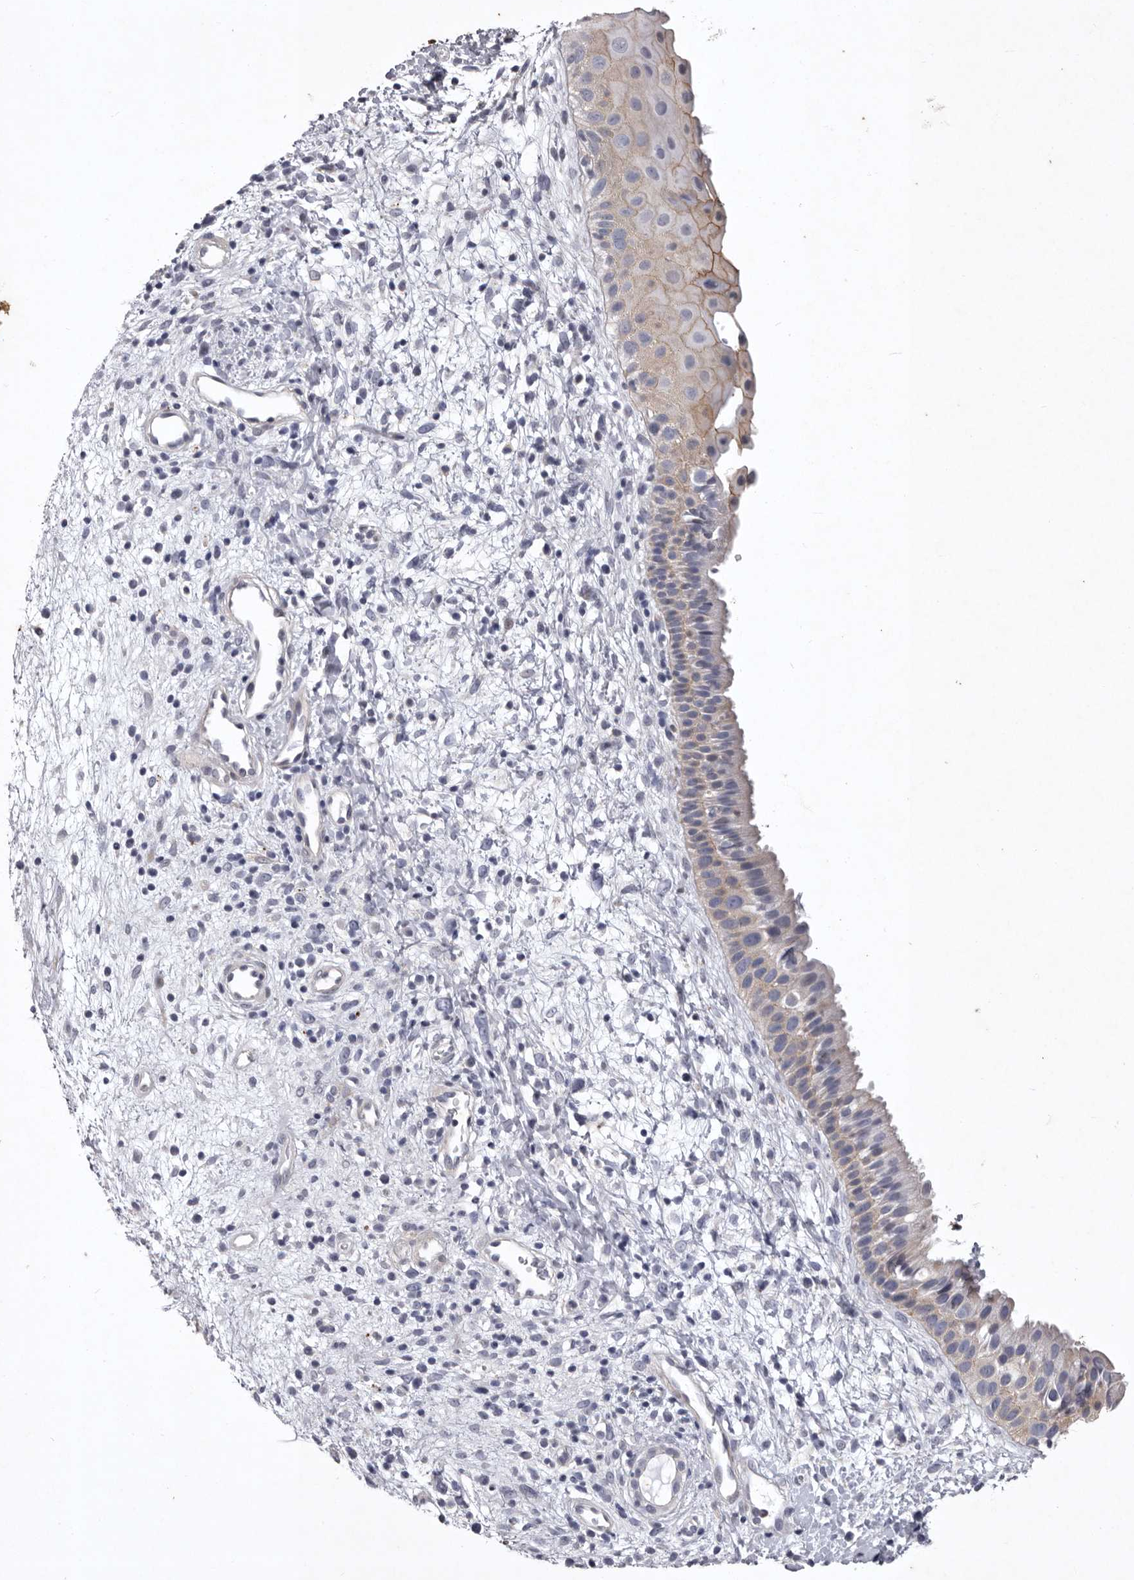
{"staining": {"intensity": "weak", "quantity": "25%-75%", "location": "cytoplasmic/membranous"}, "tissue": "nasopharynx", "cell_type": "Respiratory epithelial cells", "image_type": "normal", "snomed": [{"axis": "morphology", "description": "Normal tissue, NOS"}, {"axis": "topography", "description": "Nasopharynx"}], "caption": "High-power microscopy captured an immunohistochemistry micrograph of unremarkable nasopharynx, revealing weak cytoplasmic/membranous positivity in about 25%-75% of respiratory epithelial cells.", "gene": "NKAIN4", "patient": {"sex": "male", "age": 22}}